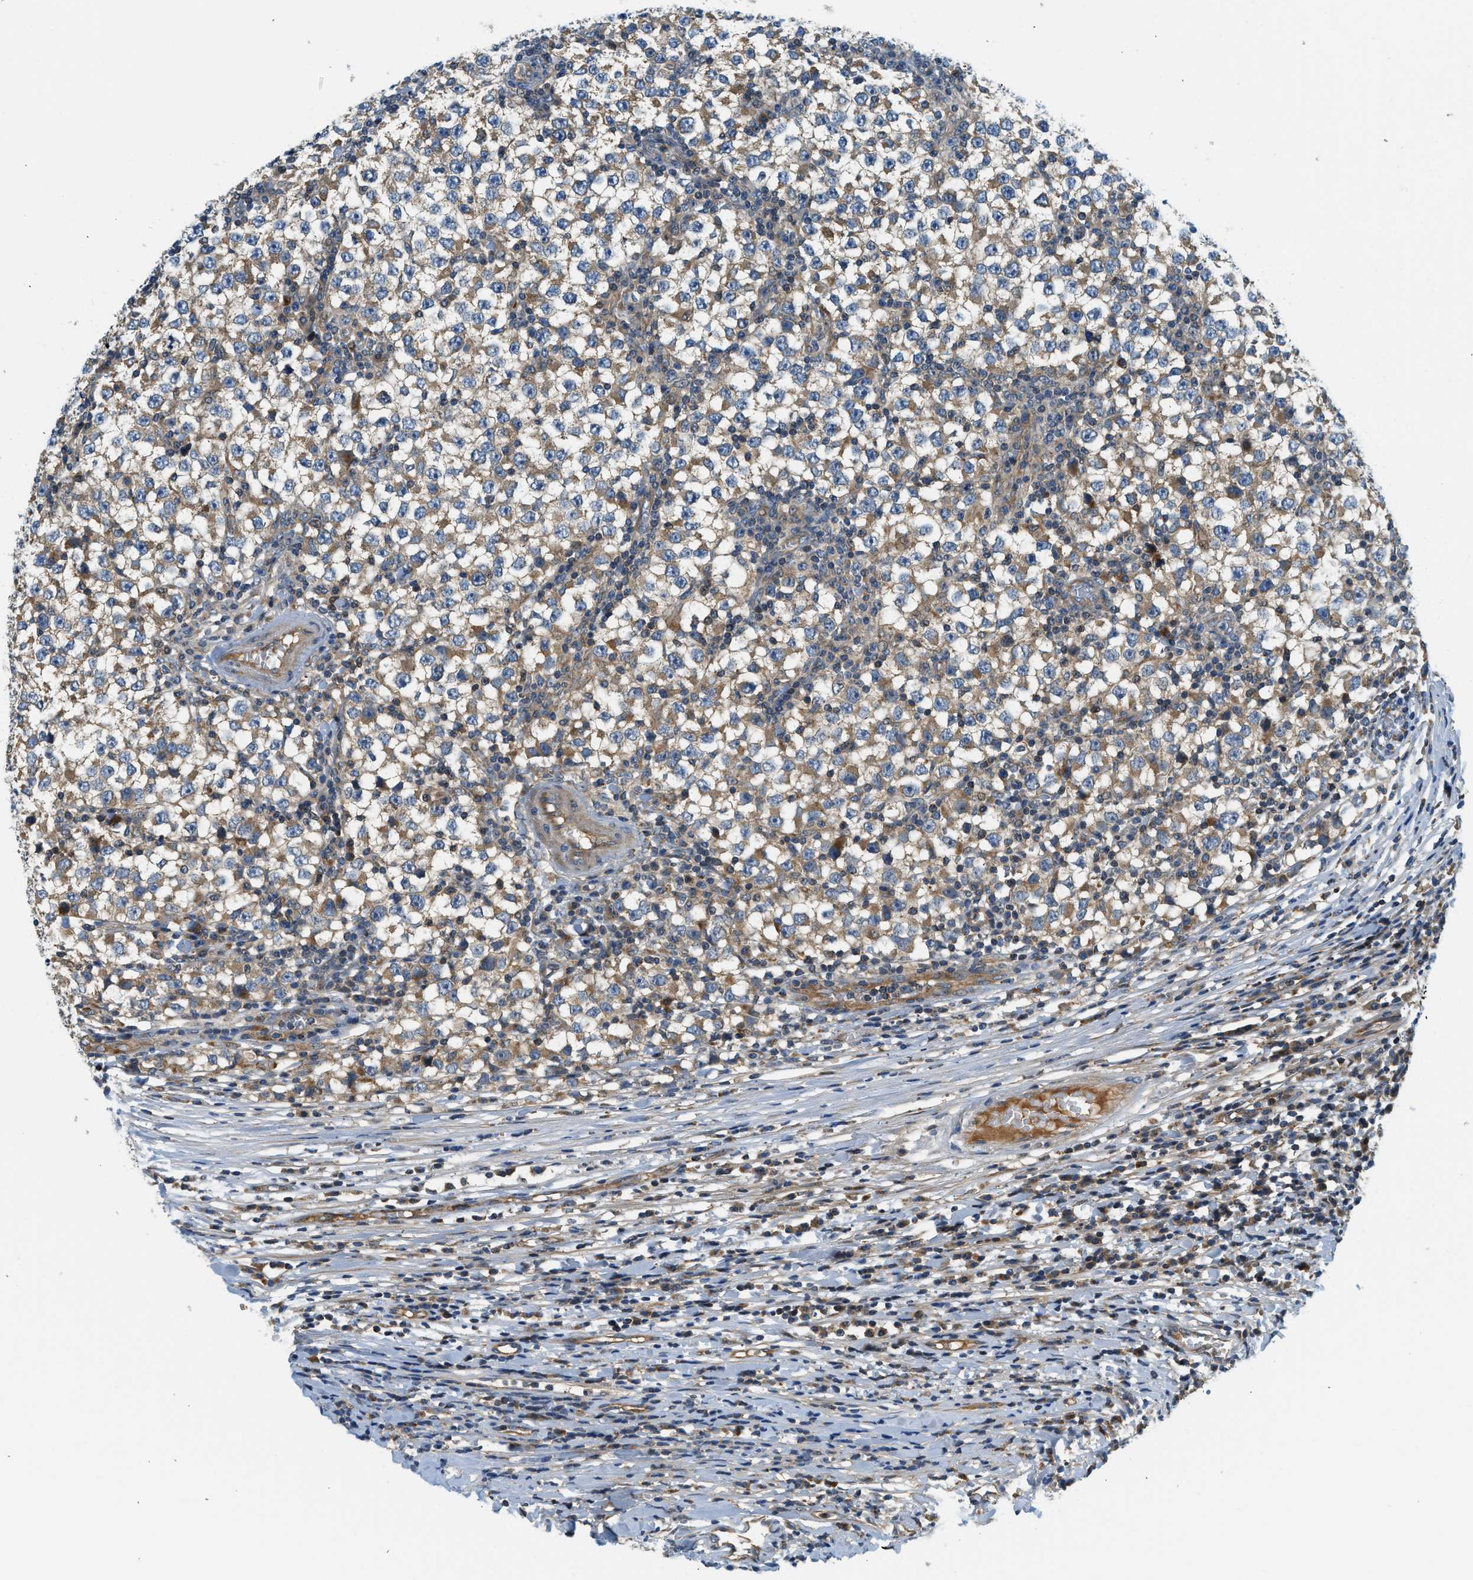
{"staining": {"intensity": "moderate", "quantity": ">75%", "location": "cytoplasmic/membranous"}, "tissue": "testis cancer", "cell_type": "Tumor cells", "image_type": "cancer", "snomed": [{"axis": "morphology", "description": "Seminoma, NOS"}, {"axis": "topography", "description": "Testis"}], "caption": "Testis seminoma stained with DAB (3,3'-diaminobenzidine) immunohistochemistry shows medium levels of moderate cytoplasmic/membranous staining in approximately >75% of tumor cells.", "gene": "KCNK1", "patient": {"sex": "male", "age": 65}}